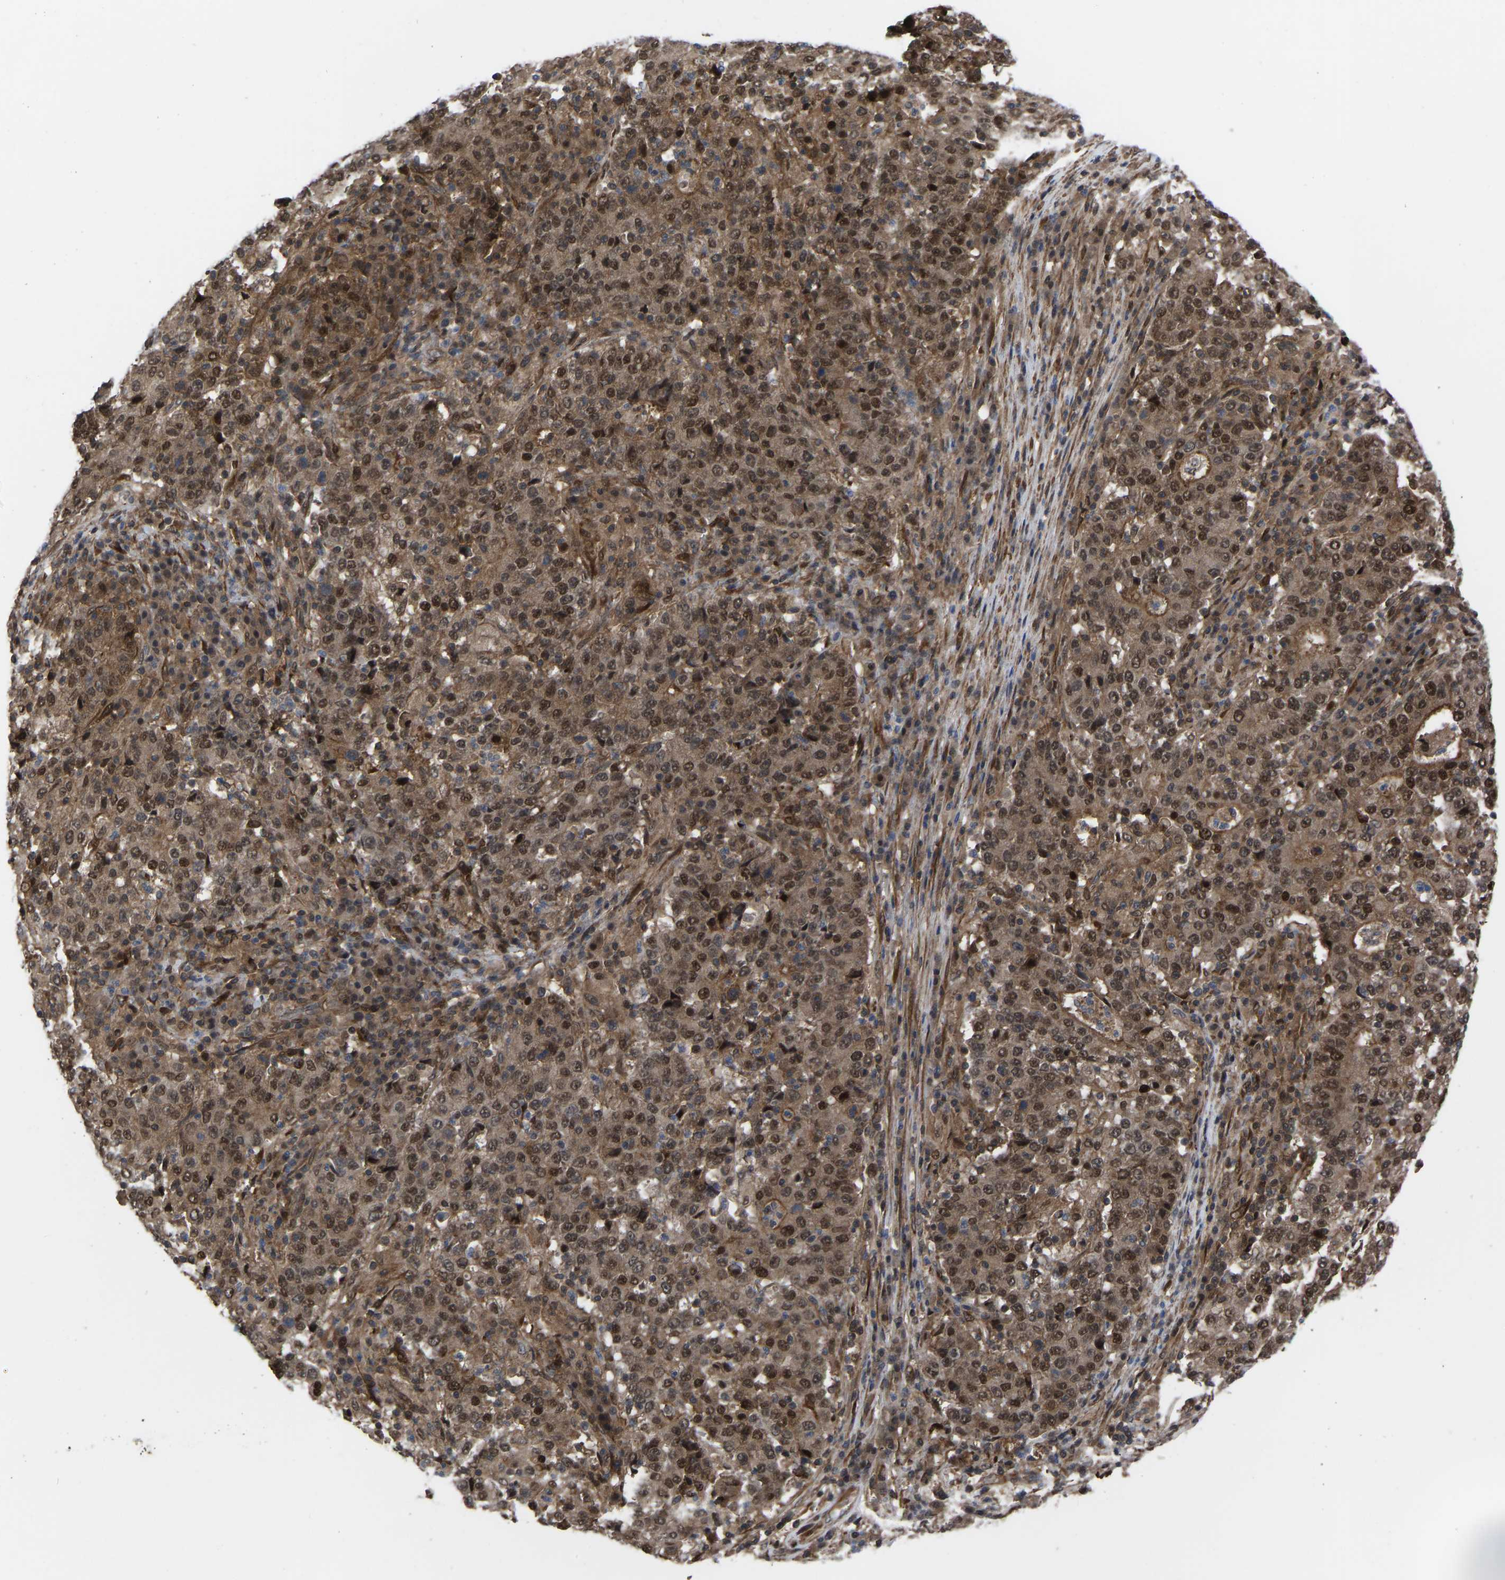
{"staining": {"intensity": "moderate", "quantity": ">75%", "location": "cytoplasmic/membranous,nuclear"}, "tissue": "stomach cancer", "cell_type": "Tumor cells", "image_type": "cancer", "snomed": [{"axis": "morphology", "description": "Adenocarcinoma, NOS"}, {"axis": "topography", "description": "Stomach"}], "caption": "This image displays immunohistochemistry (IHC) staining of stomach cancer, with medium moderate cytoplasmic/membranous and nuclear positivity in approximately >75% of tumor cells.", "gene": "CYP7B1", "patient": {"sex": "male", "age": 59}}